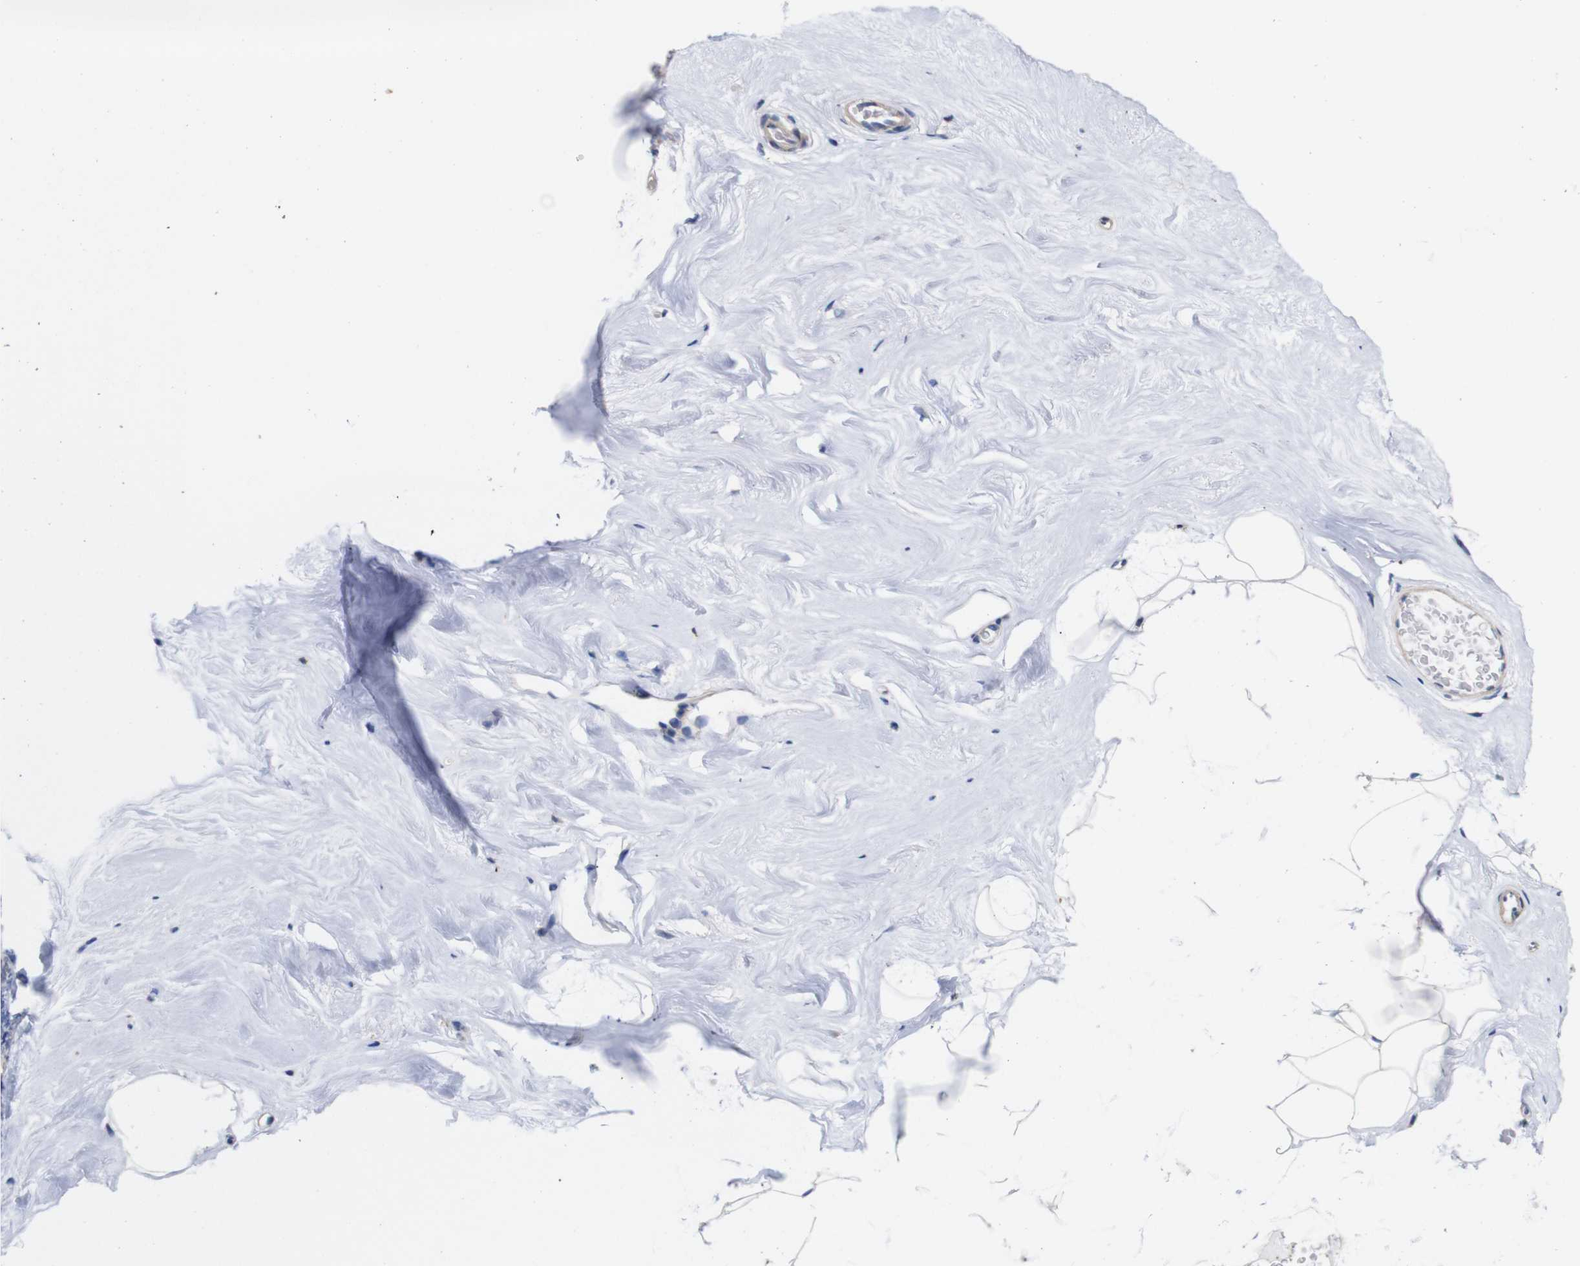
{"staining": {"intensity": "negative", "quantity": "none", "location": "none"}, "tissue": "breast", "cell_type": "Adipocytes", "image_type": "normal", "snomed": [{"axis": "morphology", "description": "Normal tissue, NOS"}, {"axis": "topography", "description": "Breast"}], "caption": "An immunohistochemistry histopathology image of benign breast is shown. There is no staining in adipocytes of breast. (DAB (3,3'-diaminobenzidine) IHC, high magnification).", "gene": "TCEAL9", "patient": {"sex": "female", "age": 75}}